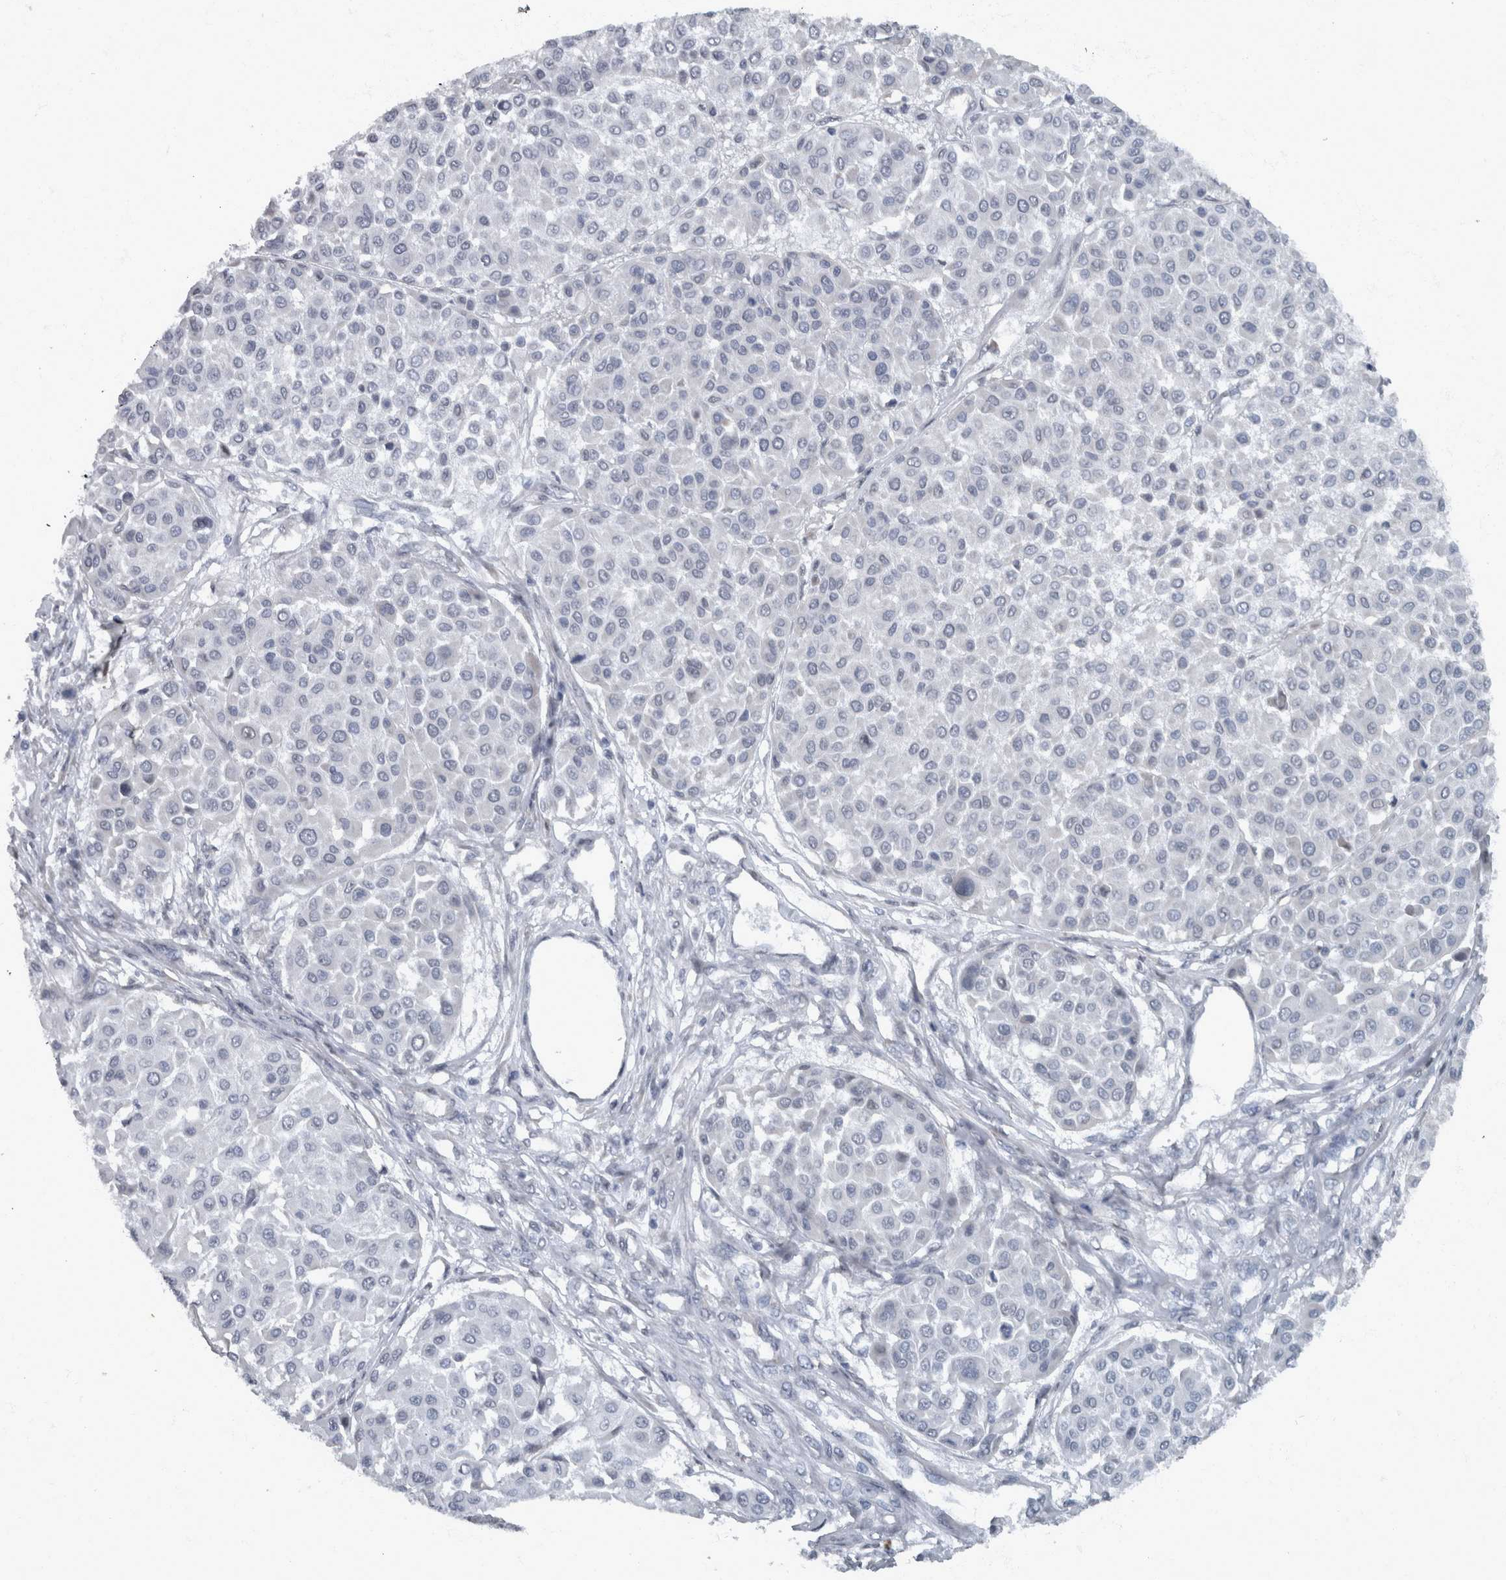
{"staining": {"intensity": "negative", "quantity": "none", "location": "none"}, "tissue": "melanoma", "cell_type": "Tumor cells", "image_type": "cancer", "snomed": [{"axis": "morphology", "description": "Malignant melanoma, Metastatic site"}, {"axis": "topography", "description": "Soft tissue"}], "caption": "Immunohistochemistry photomicrograph of malignant melanoma (metastatic site) stained for a protein (brown), which displays no positivity in tumor cells.", "gene": "WDR33", "patient": {"sex": "male", "age": 41}}